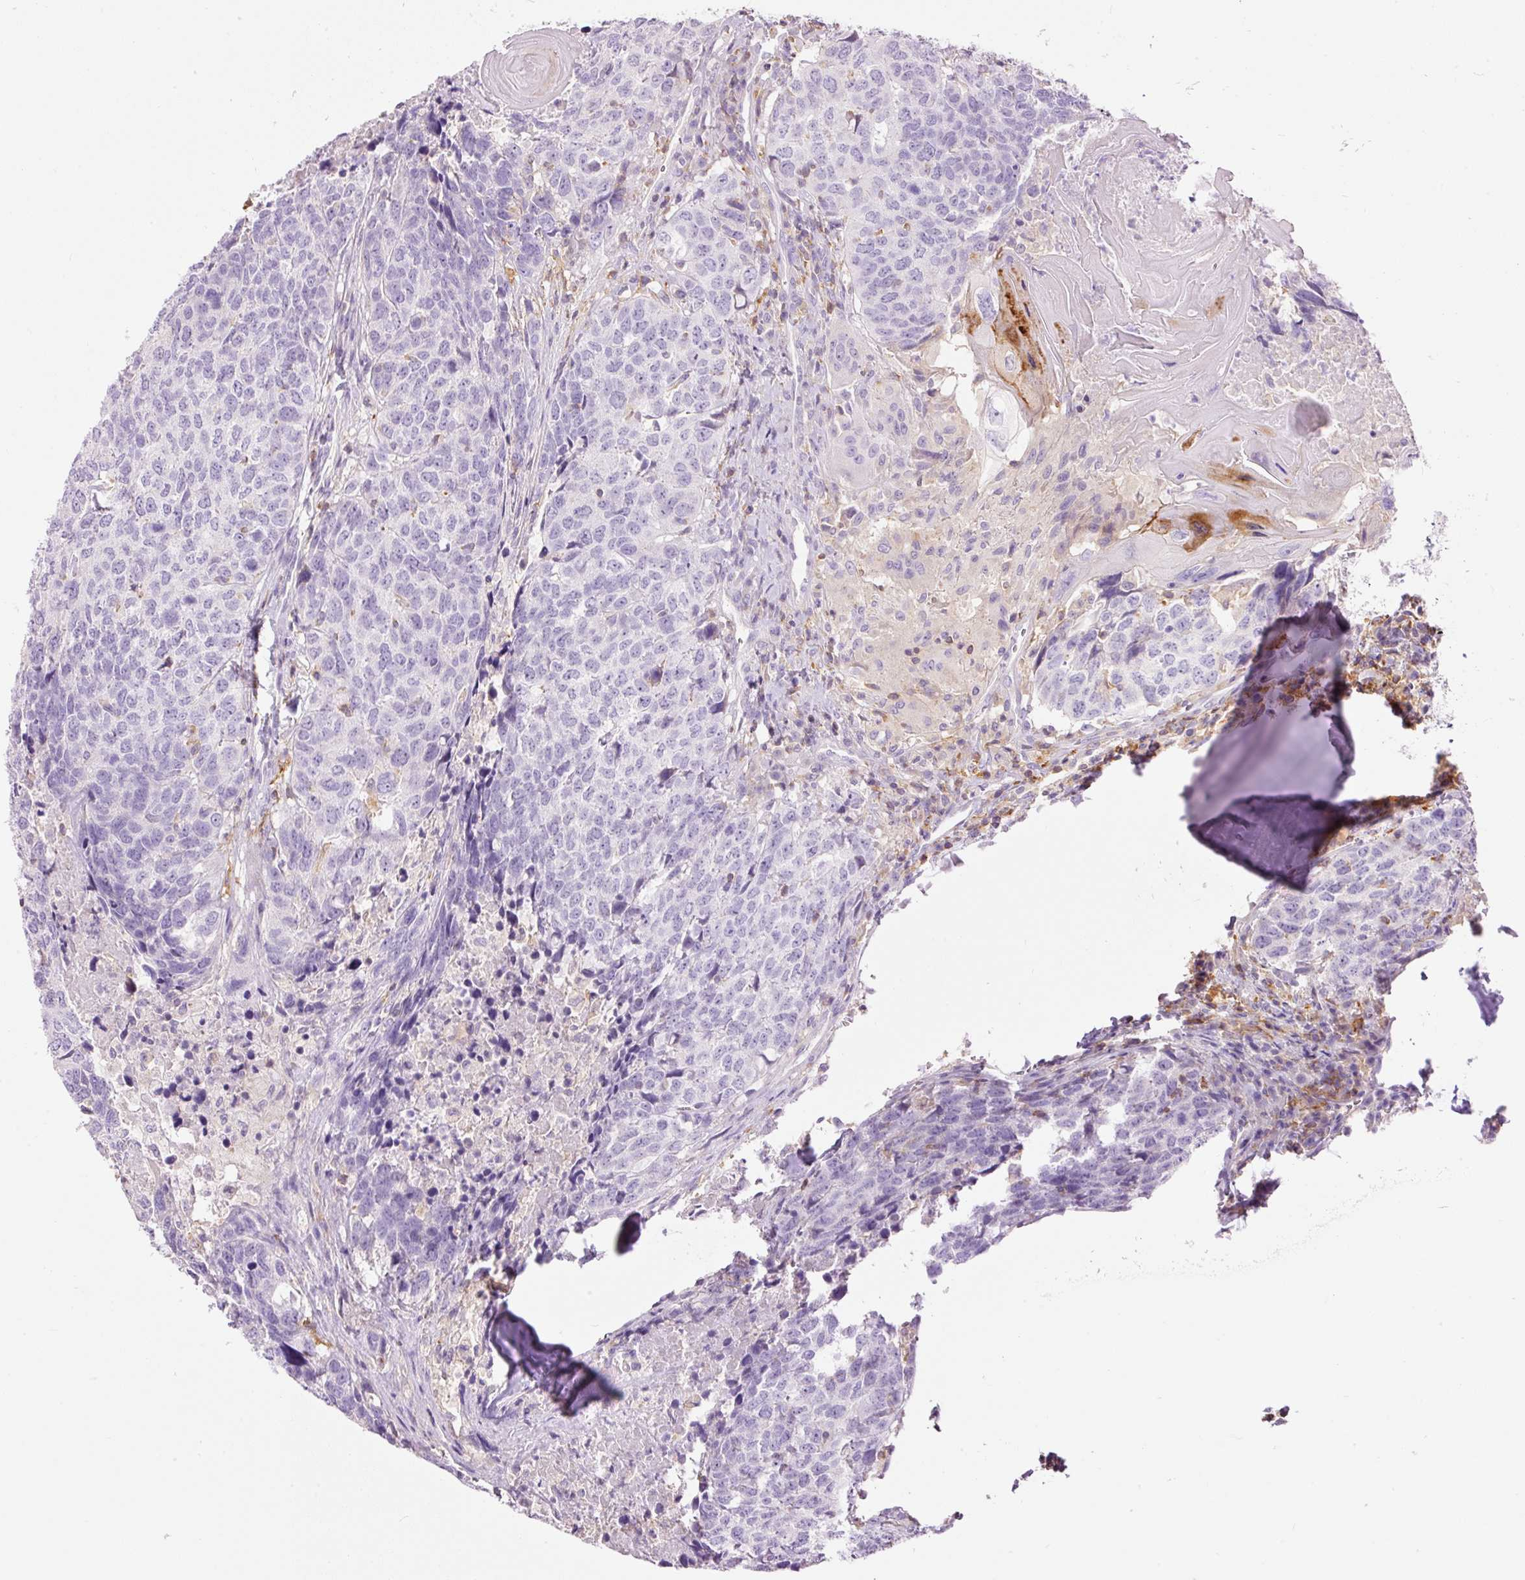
{"staining": {"intensity": "negative", "quantity": "none", "location": "none"}, "tissue": "head and neck cancer", "cell_type": "Tumor cells", "image_type": "cancer", "snomed": [{"axis": "morphology", "description": "Normal tissue, NOS"}, {"axis": "morphology", "description": "Squamous cell carcinoma, NOS"}, {"axis": "topography", "description": "Skeletal muscle"}, {"axis": "topography", "description": "Vascular tissue"}, {"axis": "topography", "description": "Peripheral nerve tissue"}, {"axis": "topography", "description": "Head-Neck"}], "caption": "The IHC photomicrograph has no significant expression in tumor cells of squamous cell carcinoma (head and neck) tissue. (DAB IHC, high magnification).", "gene": "DOK6", "patient": {"sex": "male", "age": 66}}